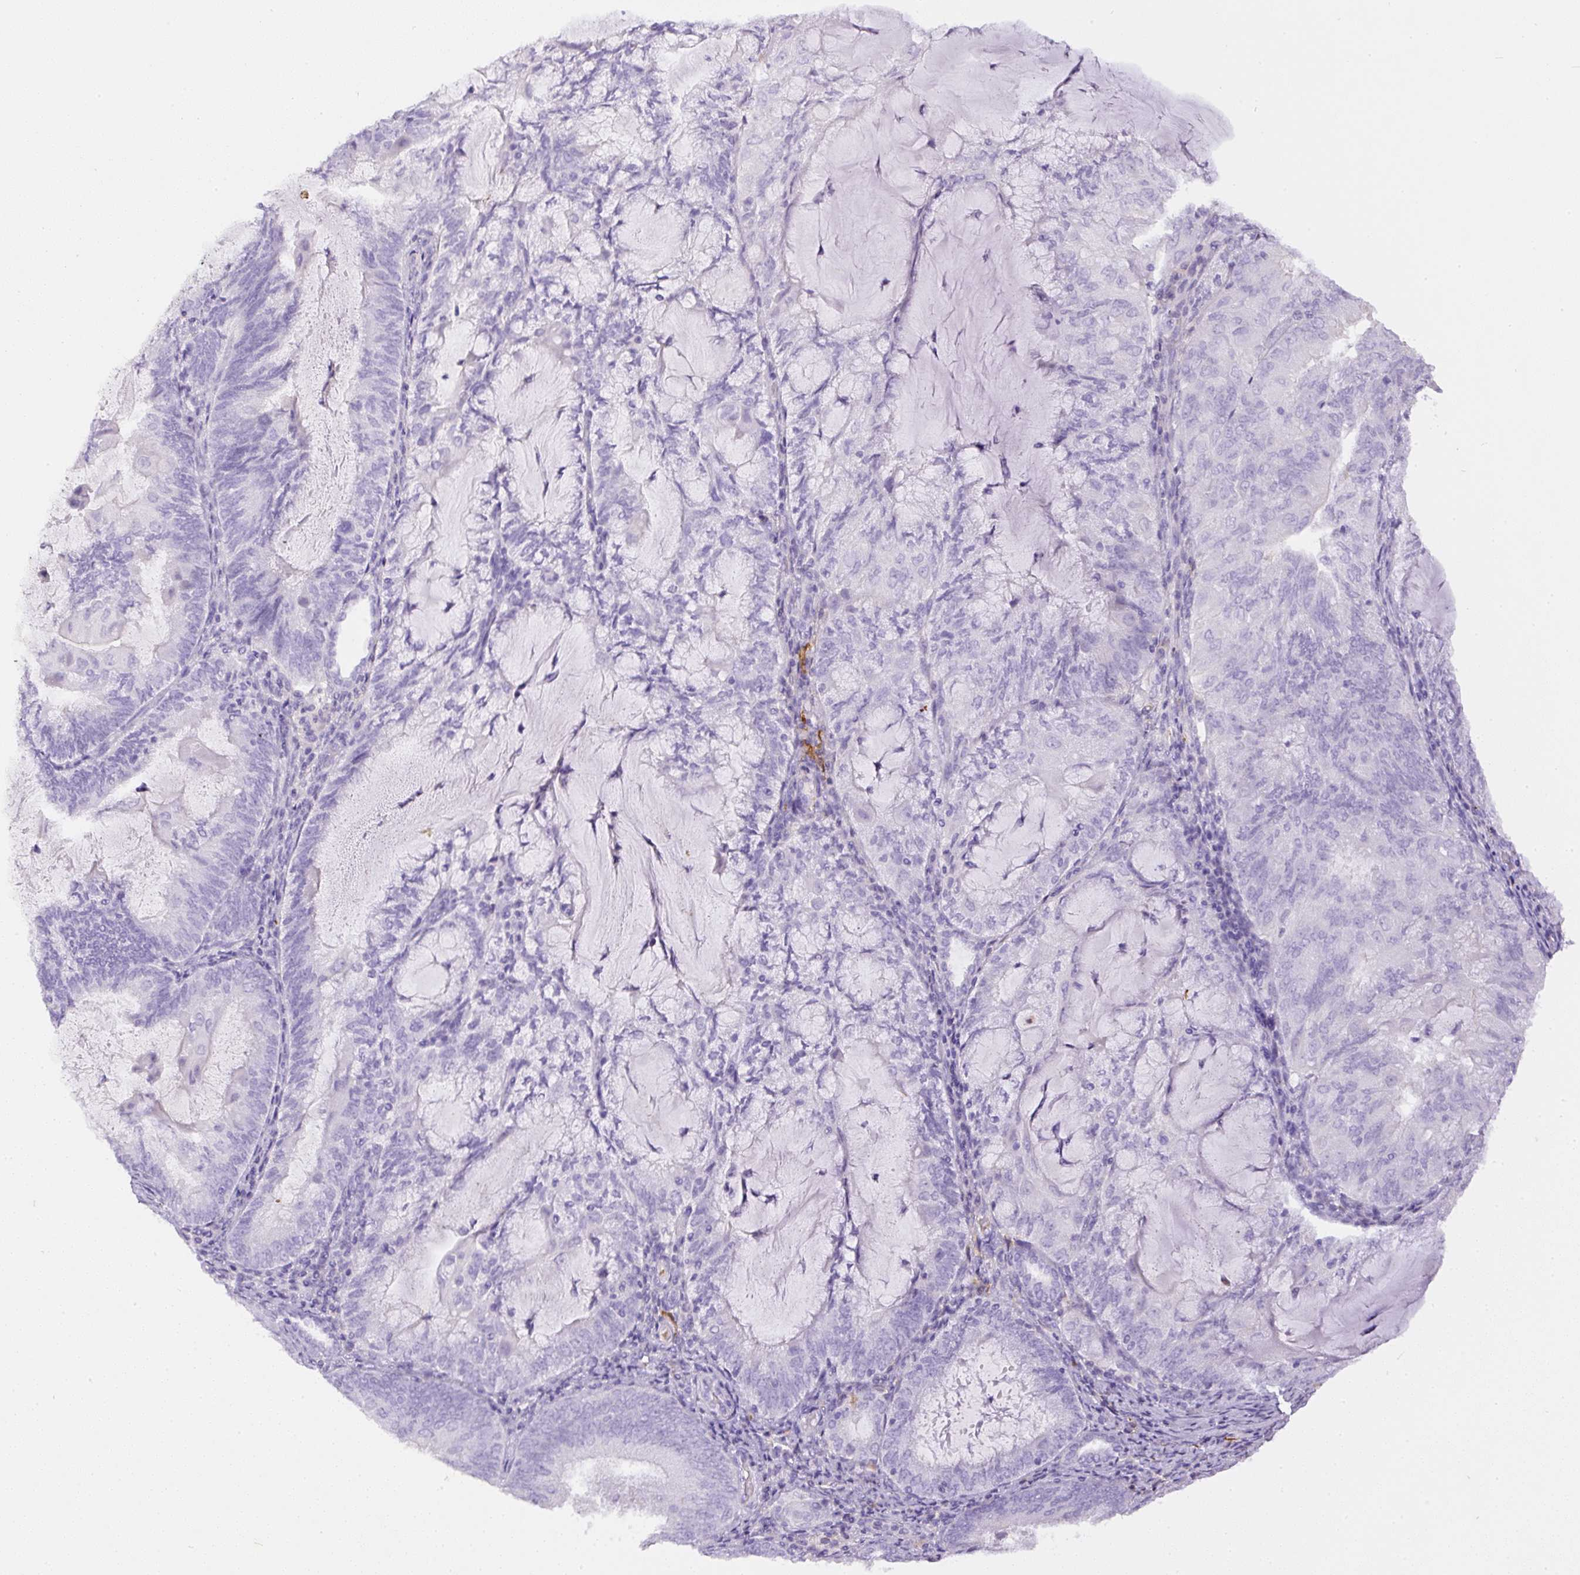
{"staining": {"intensity": "negative", "quantity": "none", "location": "none"}, "tissue": "endometrial cancer", "cell_type": "Tumor cells", "image_type": "cancer", "snomed": [{"axis": "morphology", "description": "Adenocarcinoma, NOS"}, {"axis": "topography", "description": "Endometrium"}], "caption": "IHC image of human adenocarcinoma (endometrial) stained for a protein (brown), which displays no expression in tumor cells.", "gene": "APCS", "patient": {"sex": "female", "age": 81}}